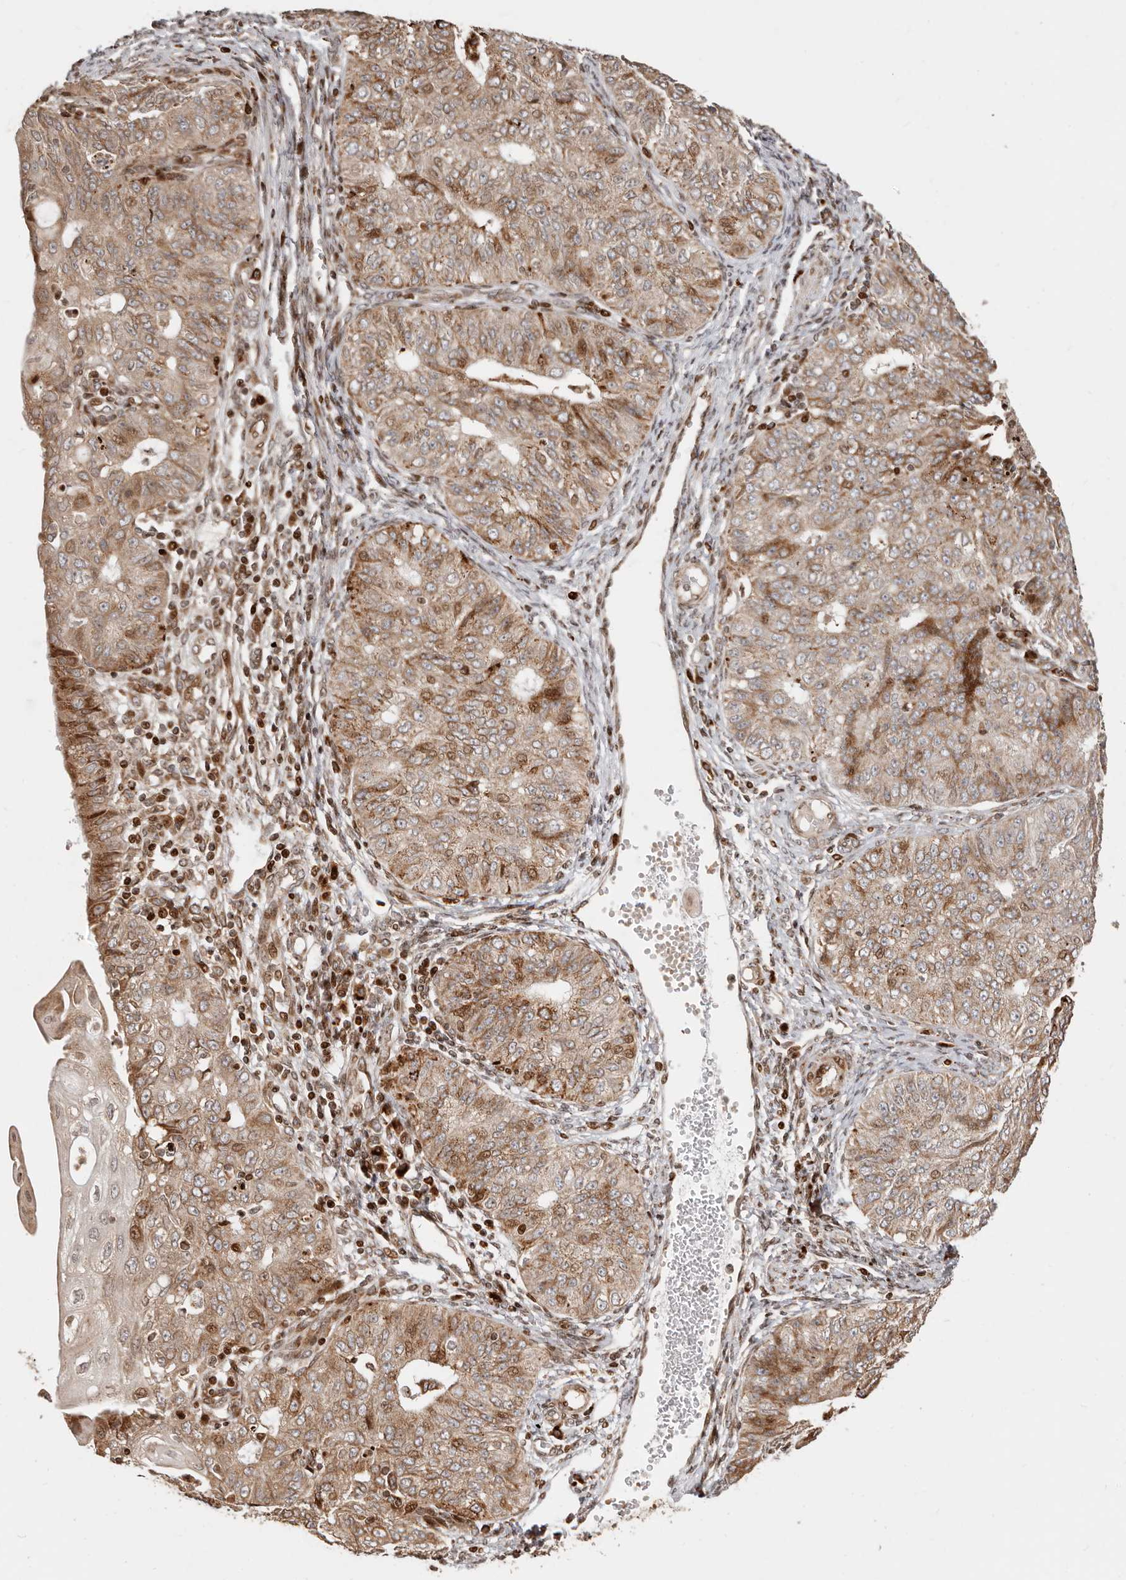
{"staining": {"intensity": "moderate", "quantity": ">75%", "location": "cytoplasmic/membranous,nuclear"}, "tissue": "endometrial cancer", "cell_type": "Tumor cells", "image_type": "cancer", "snomed": [{"axis": "morphology", "description": "Adenocarcinoma, NOS"}, {"axis": "topography", "description": "Endometrium"}], "caption": "The histopathology image reveals immunohistochemical staining of adenocarcinoma (endometrial). There is moderate cytoplasmic/membranous and nuclear expression is identified in about >75% of tumor cells. The staining was performed using DAB, with brown indicating positive protein expression. Nuclei are stained blue with hematoxylin.", "gene": "TRIM4", "patient": {"sex": "female", "age": 32}}